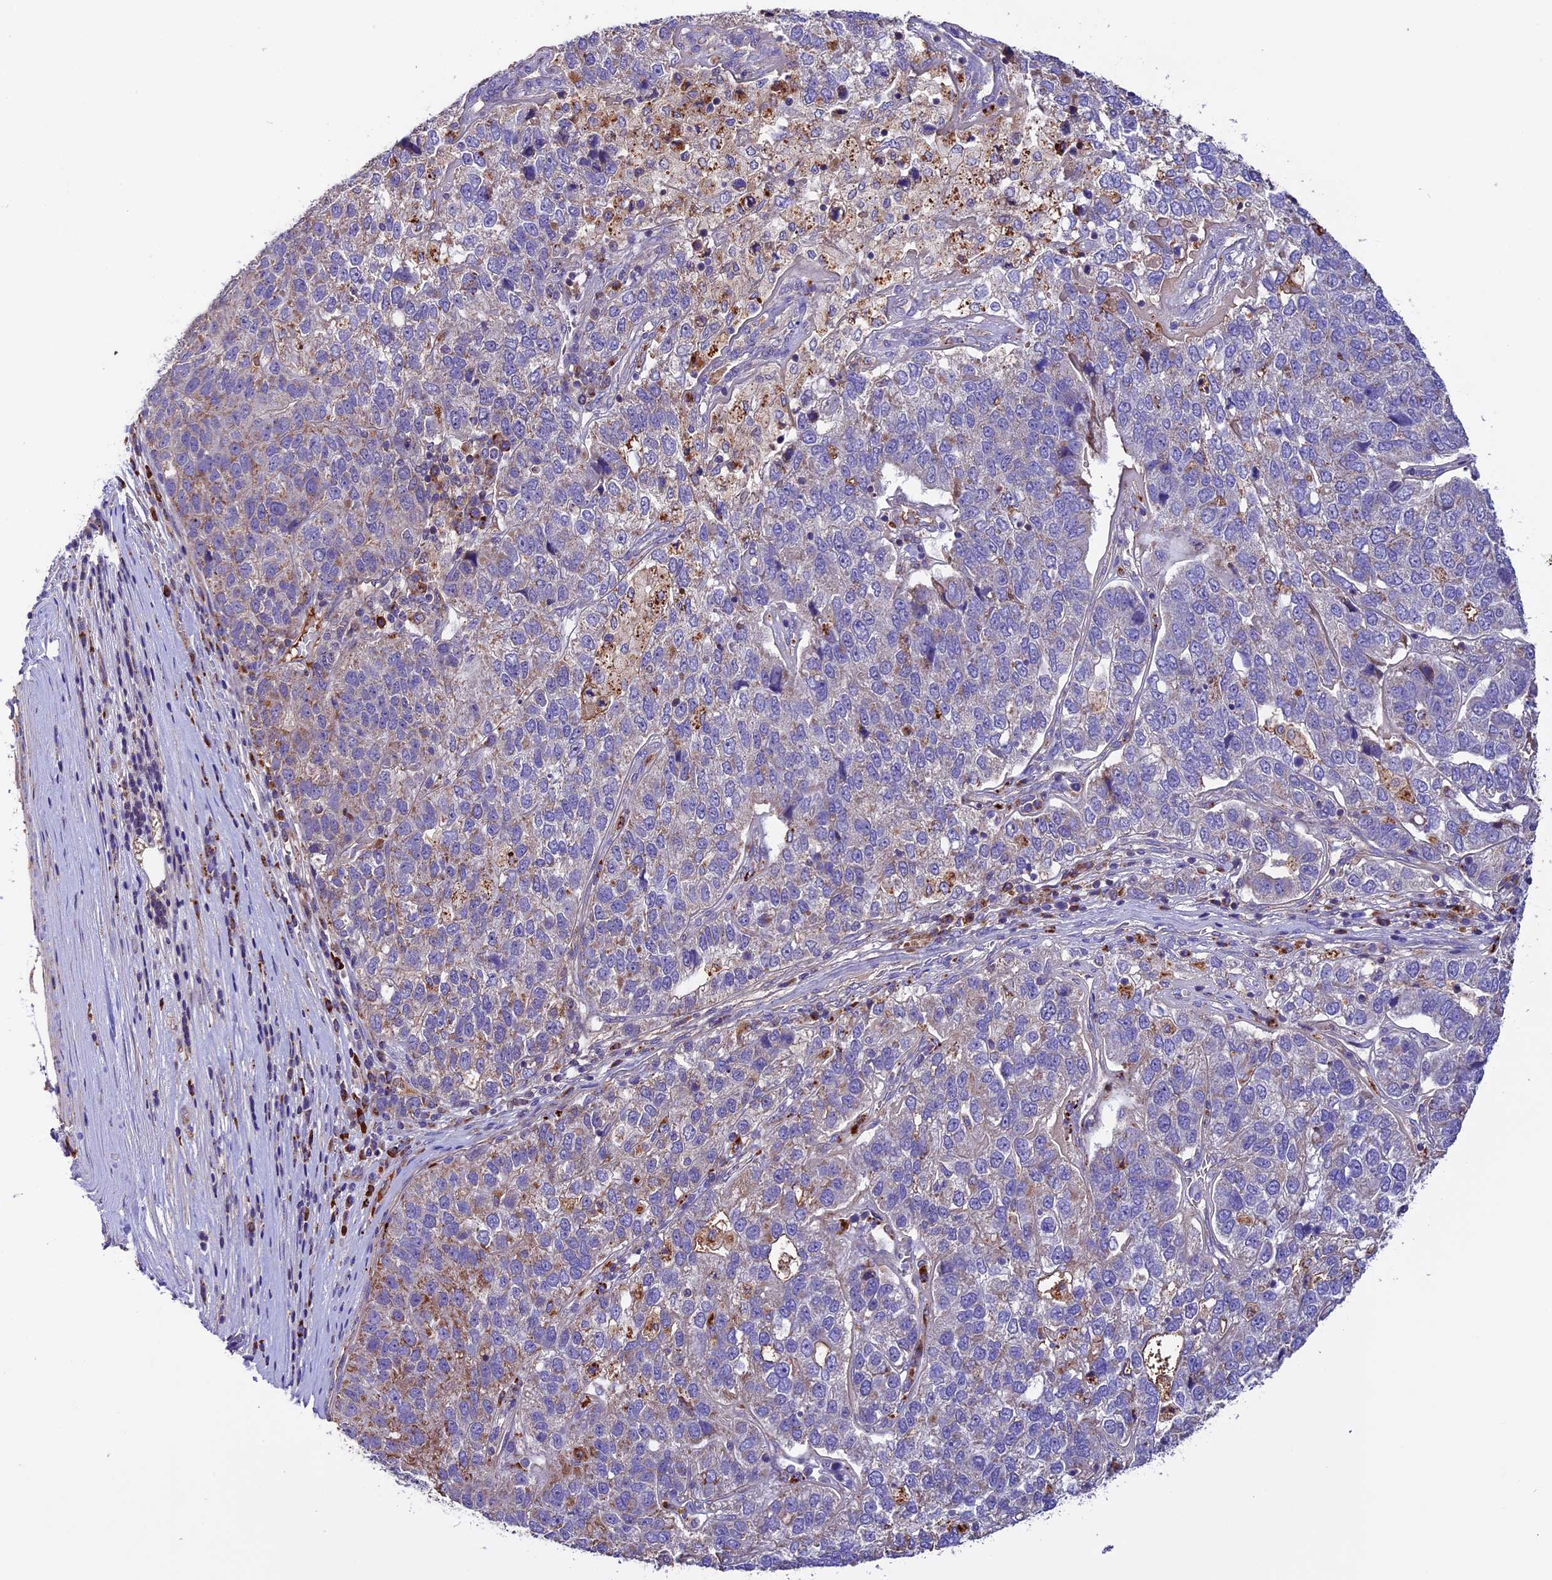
{"staining": {"intensity": "weak", "quantity": "<25%", "location": "cytoplasmic/membranous"}, "tissue": "pancreatic cancer", "cell_type": "Tumor cells", "image_type": "cancer", "snomed": [{"axis": "morphology", "description": "Adenocarcinoma, NOS"}, {"axis": "topography", "description": "Pancreas"}], "caption": "A high-resolution image shows immunohistochemistry staining of pancreatic adenocarcinoma, which demonstrates no significant staining in tumor cells.", "gene": "METTL22", "patient": {"sex": "female", "age": 61}}